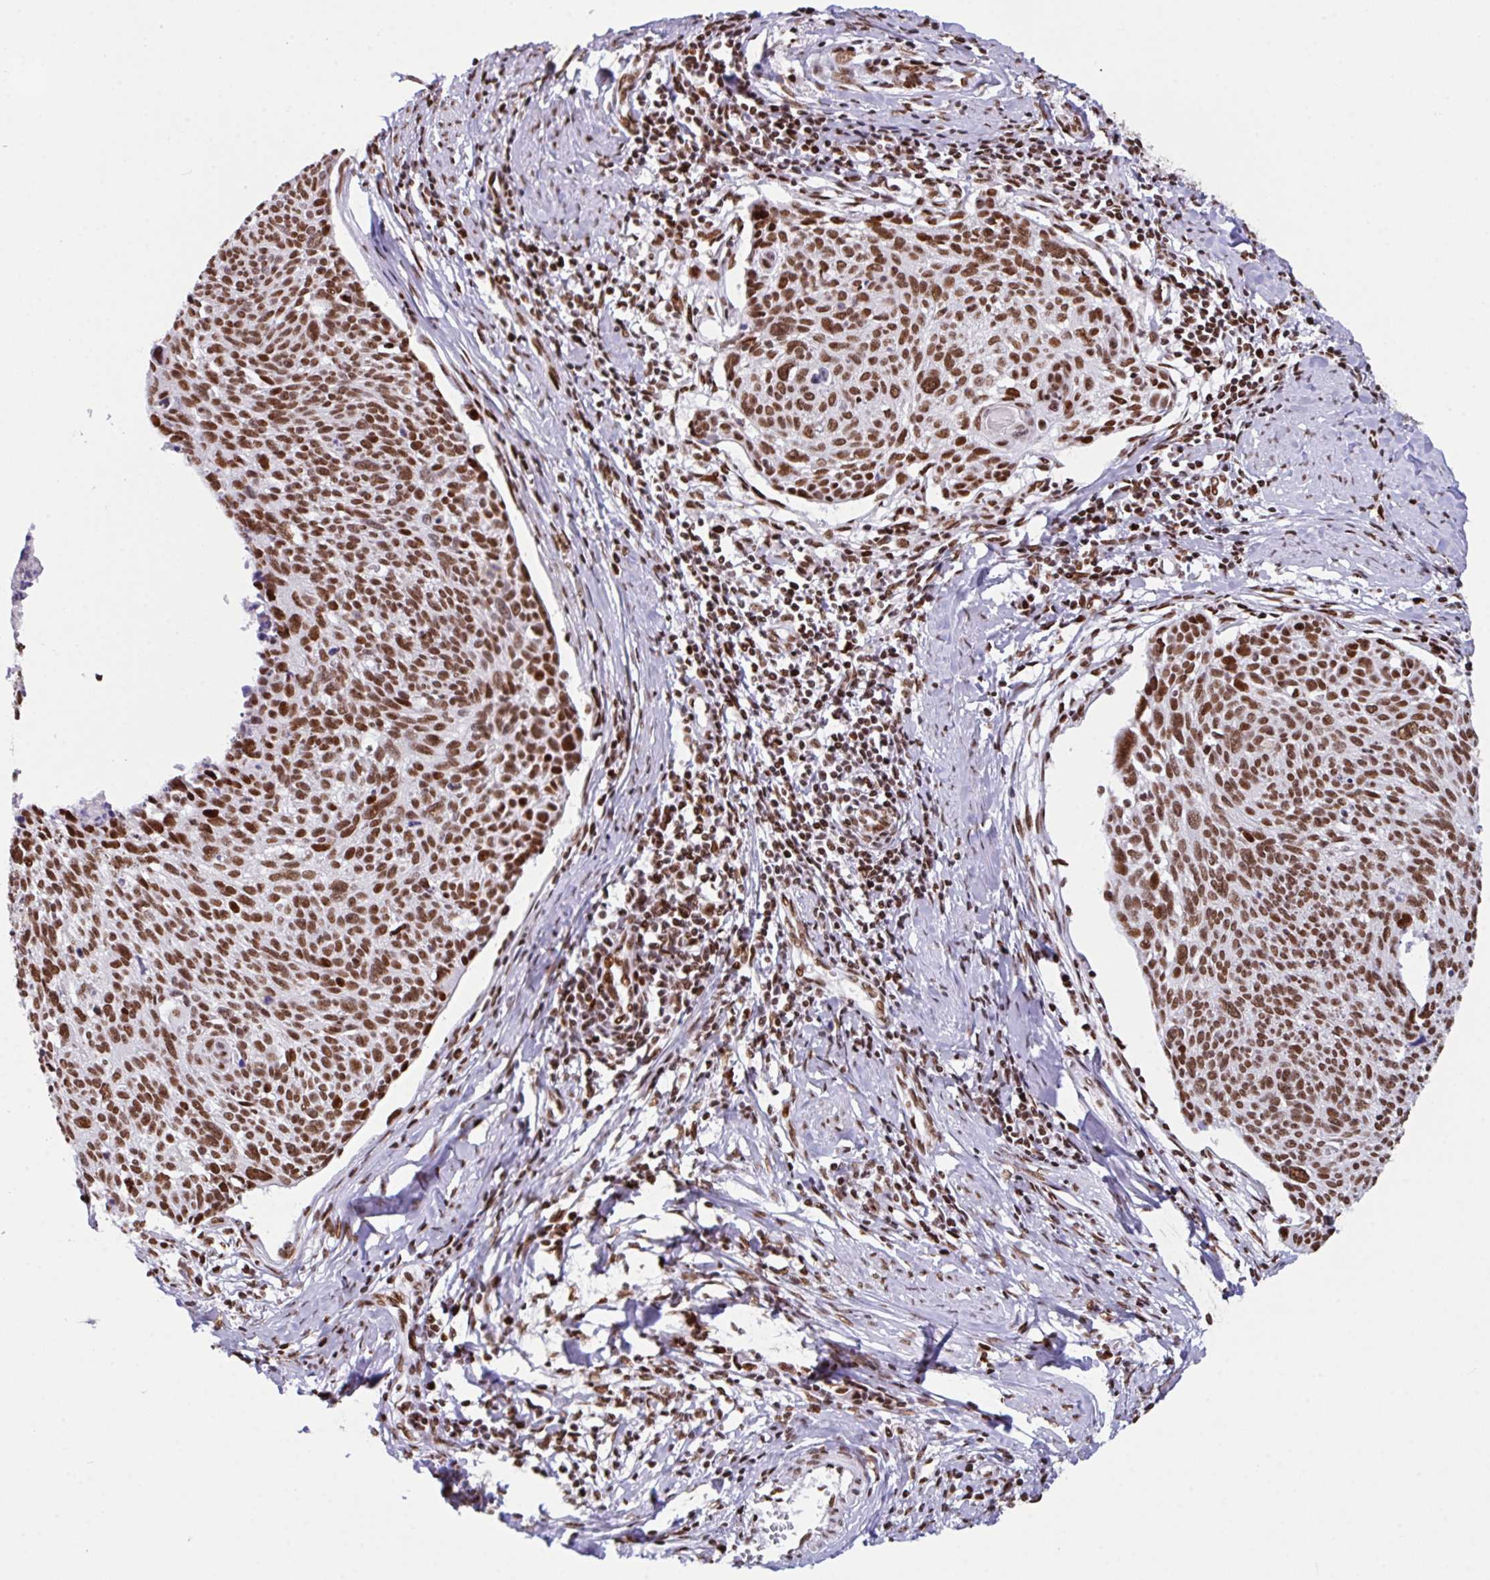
{"staining": {"intensity": "strong", "quantity": ">75%", "location": "nuclear"}, "tissue": "cervical cancer", "cell_type": "Tumor cells", "image_type": "cancer", "snomed": [{"axis": "morphology", "description": "Squamous cell carcinoma, NOS"}, {"axis": "topography", "description": "Cervix"}], "caption": "Protein analysis of squamous cell carcinoma (cervical) tissue exhibits strong nuclear expression in about >75% of tumor cells.", "gene": "CLP1", "patient": {"sex": "female", "age": 49}}